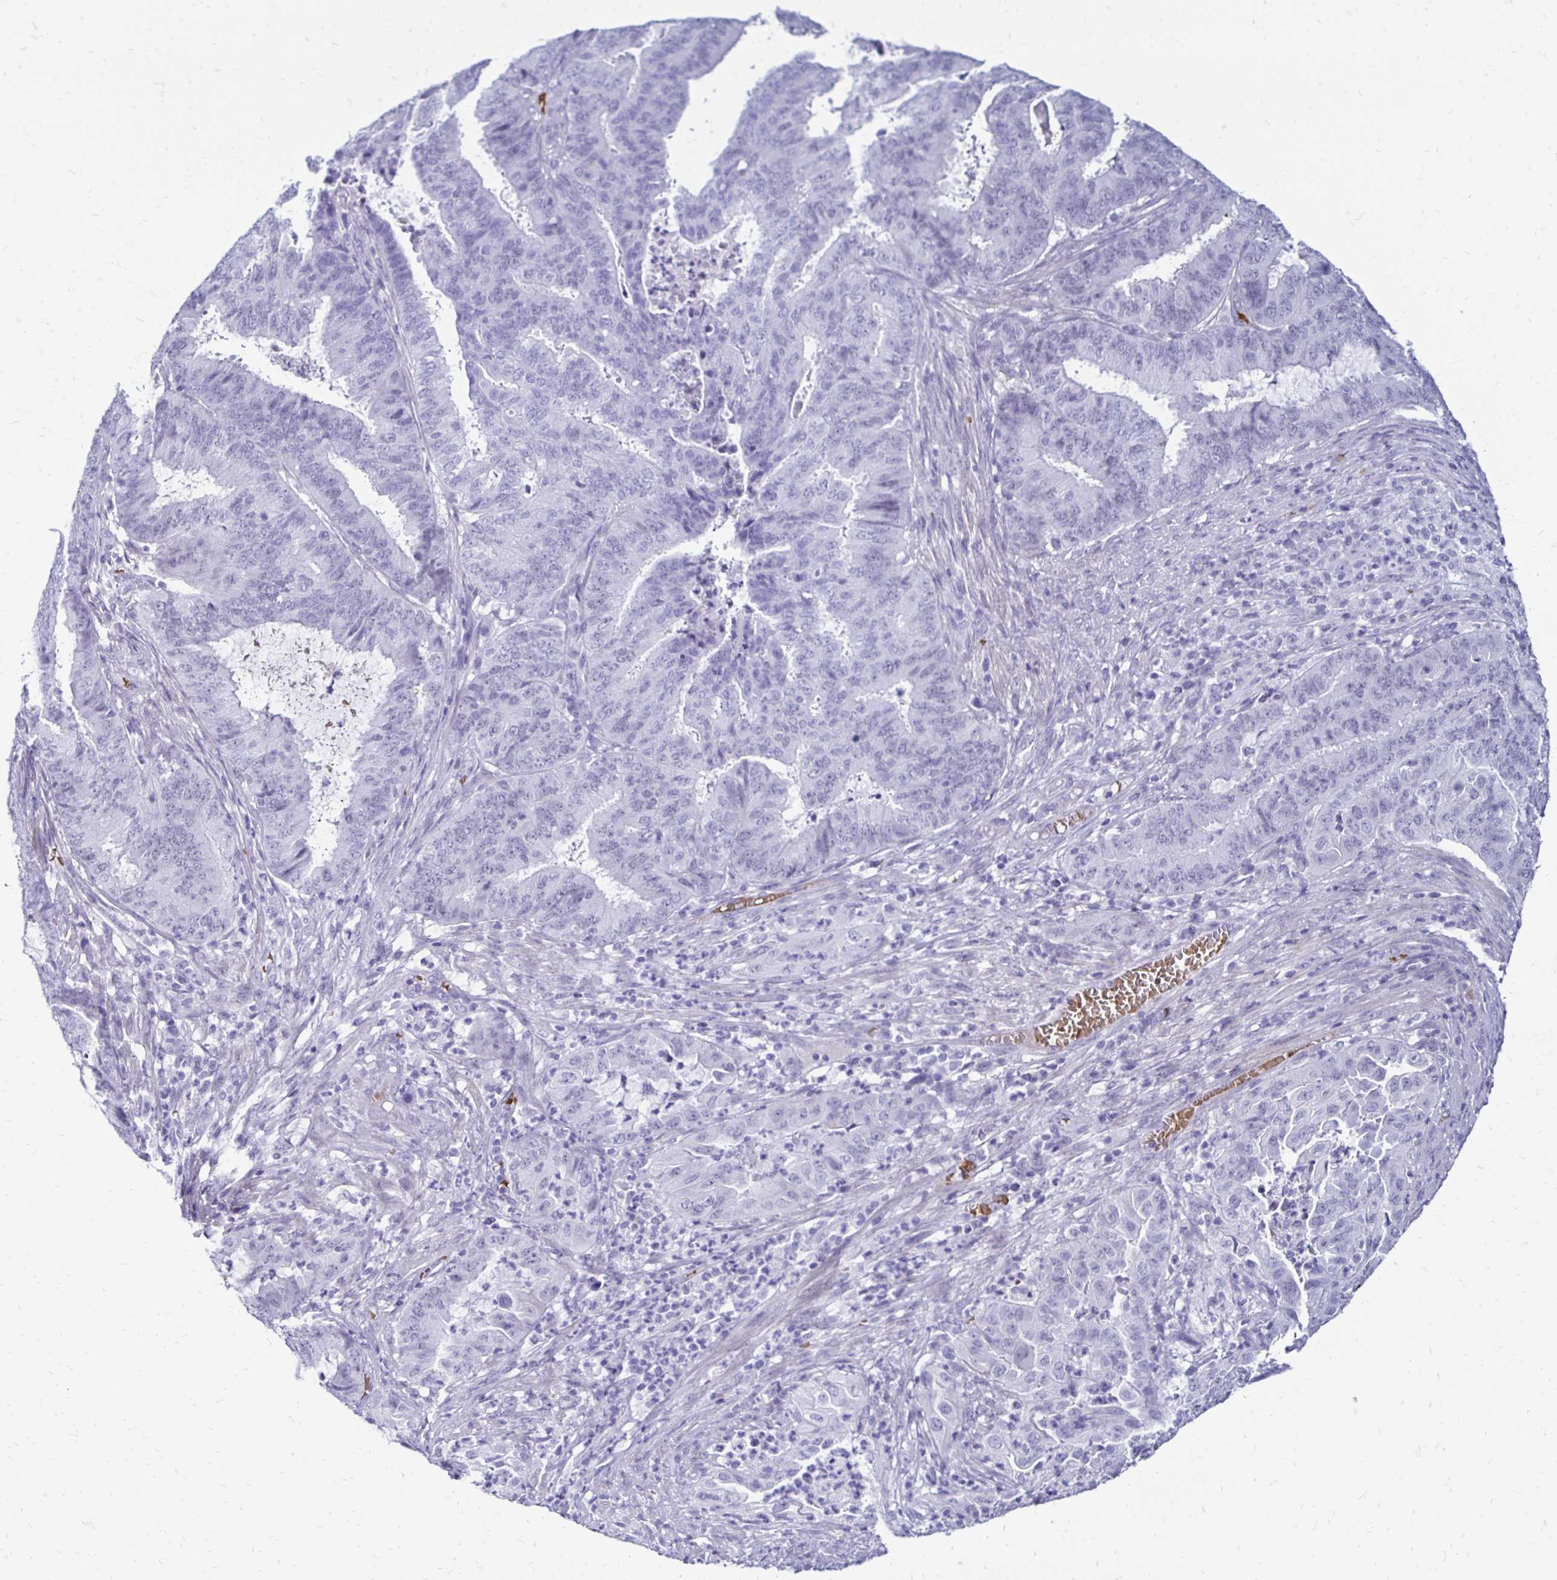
{"staining": {"intensity": "negative", "quantity": "none", "location": "none"}, "tissue": "endometrial cancer", "cell_type": "Tumor cells", "image_type": "cancer", "snomed": [{"axis": "morphology", "description": "Adenocarcinoma, NOS"}, {"axis": "topography", "description": "Endometrium"}], "caption": "Protein analysis of adenocarcinoma (endometrial) demonstrates no significant positivity in tumor cells.", "gene": "RHBDL3", "patient": {"sex": "female", "age": 51}}